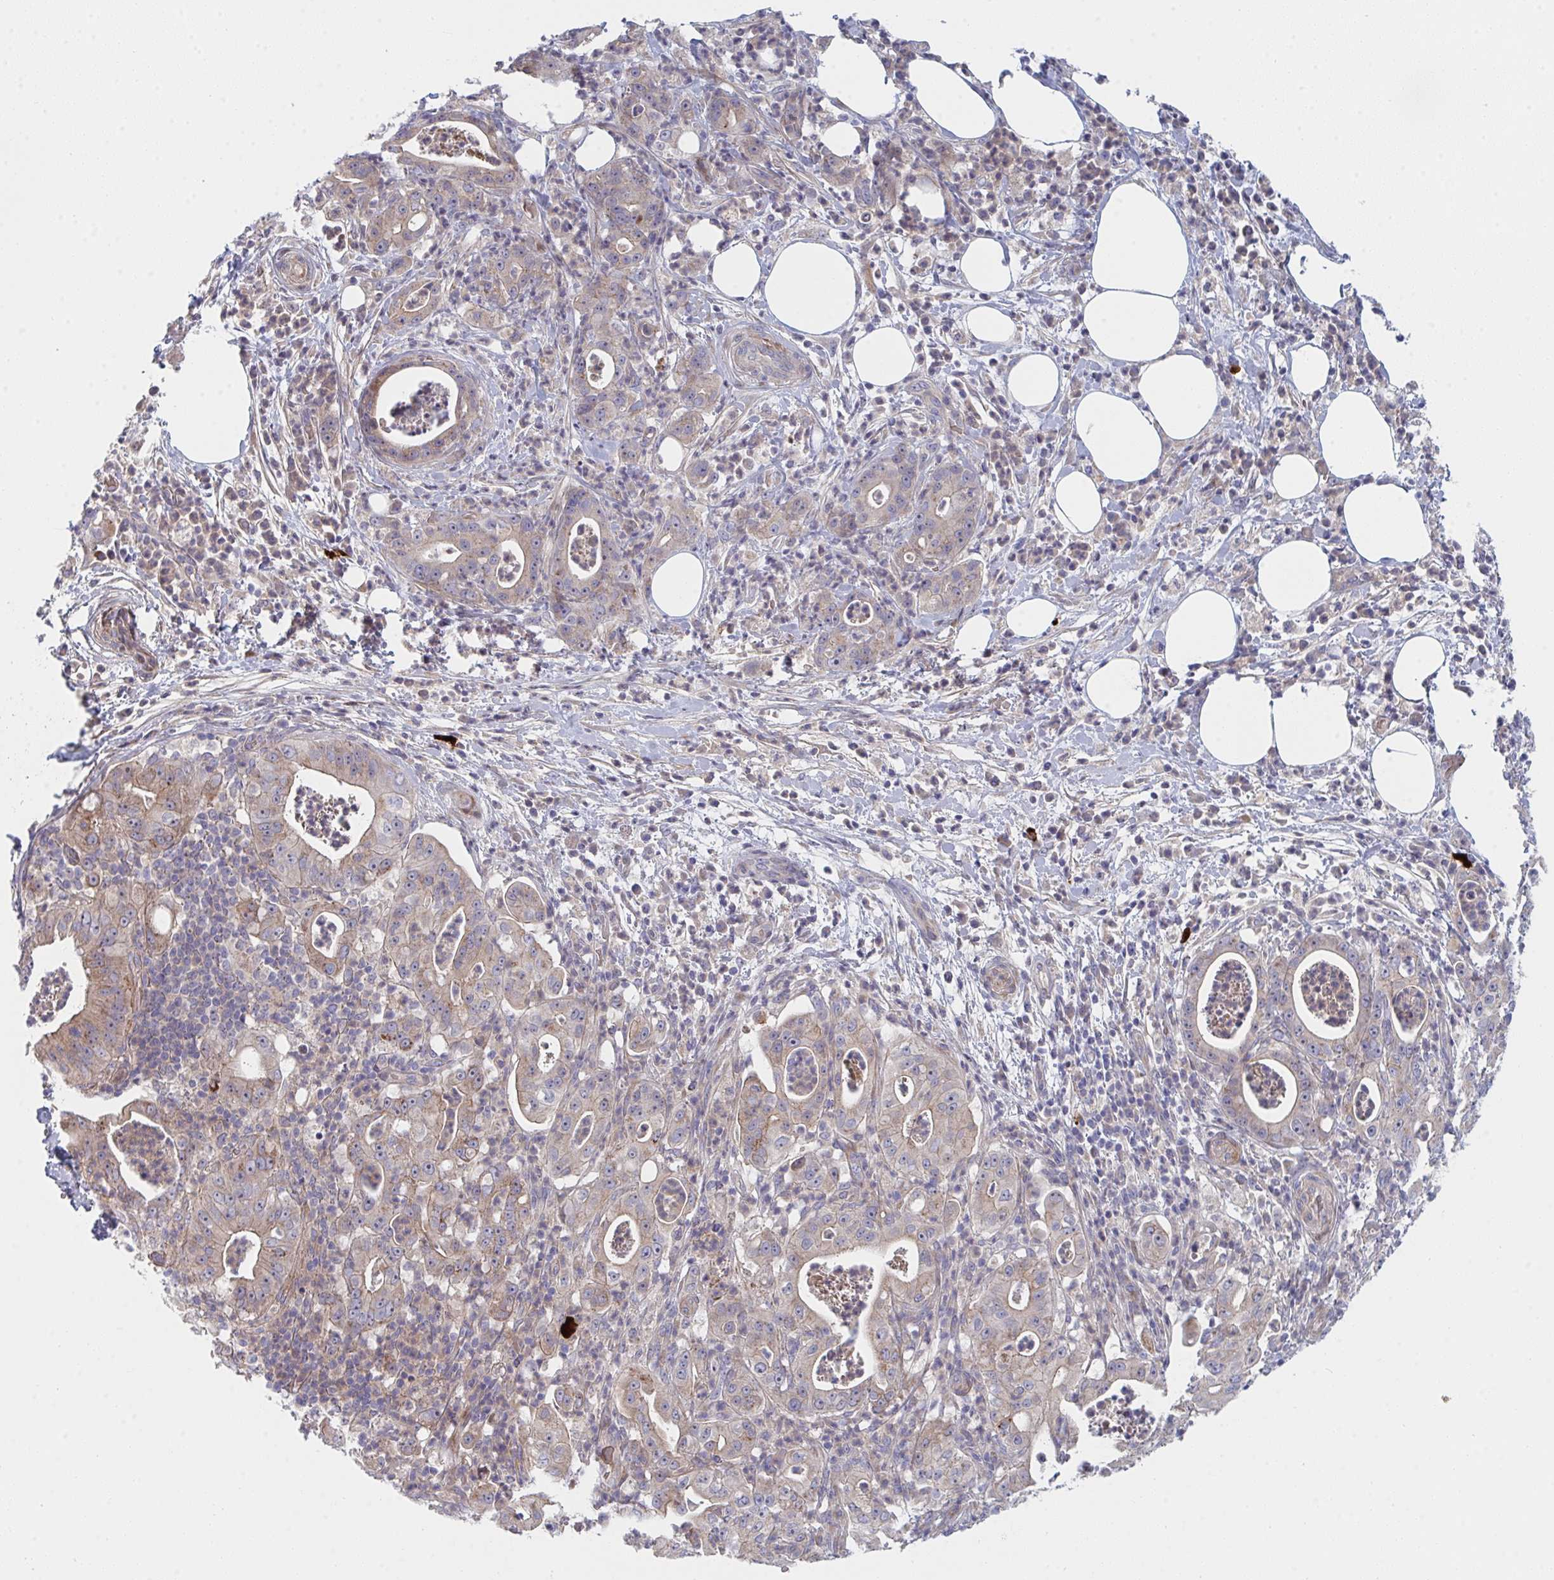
{"staining": {"intensity": "weak", "quantity": "25%-75%", "location": "cytoplasmic/membranous"}, "tissue": "pancreatic cancer", "cell_type": "Tumor cells", "image_type": "cancer", "snomed": [{"axis": "morphology", "description": "Adenocarcinoma, NOS"}, {"axis": "topography", "description": "Pancreas"}], "caption": "Adenocarcinoma (pancreatic) stained with IHC demonstrates weak cytoplasmic/membranous positivity in about 25%-75% of tumor cells. The staining was performed using DAB (3,3'-diaminobenzidine) to visualize the protein expression in brown, while the nuclei were stained in blue with hematoxylin (Magnification: 20x).", "gene": "TNFSF4", "patient": {"sex": "male", "age": 71}}